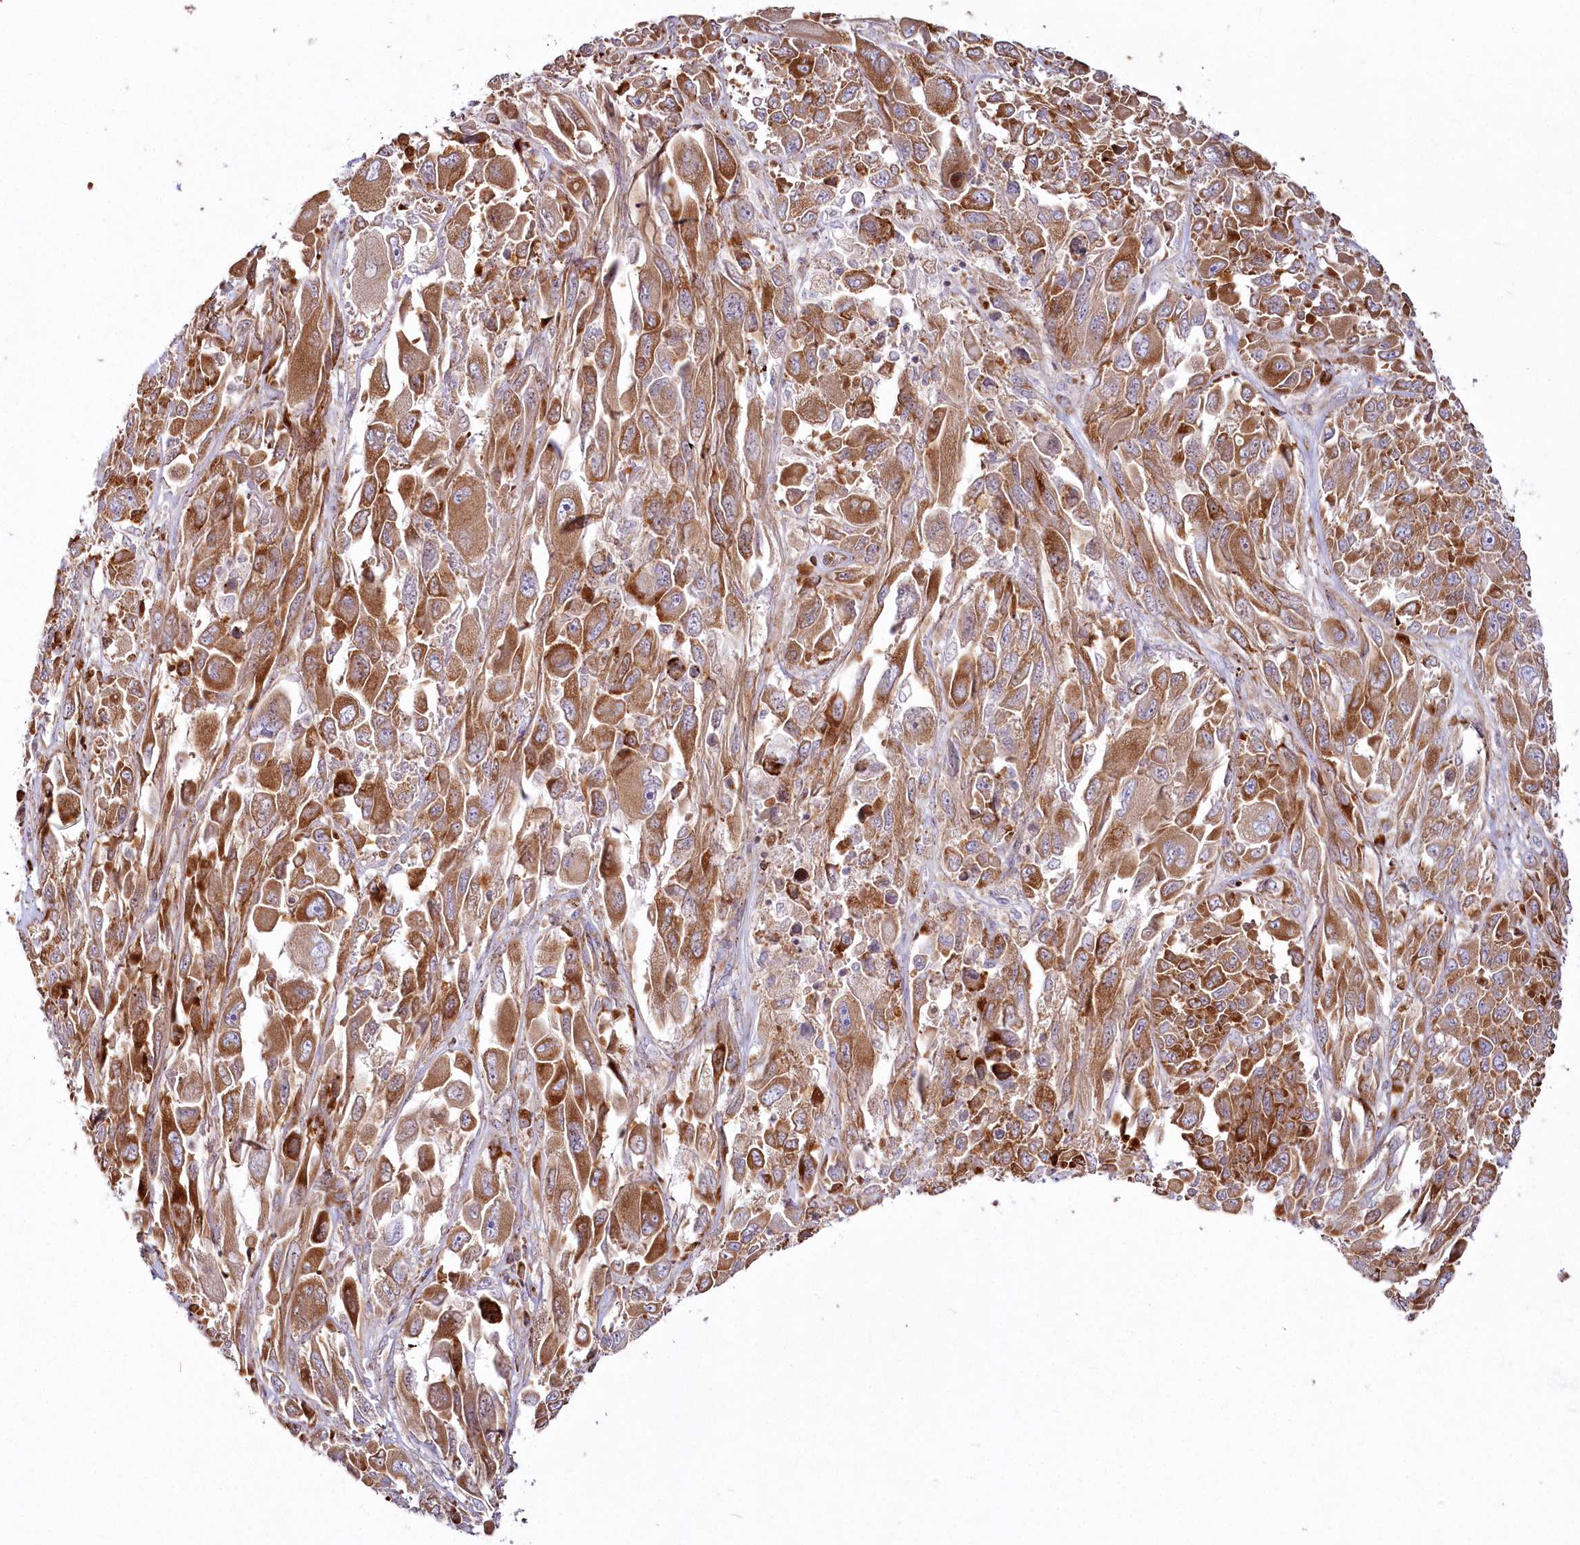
{"staining": {"intensity": "moderate", "quantity": ">75%", "location": "cytoplasmic/membranous"}, "tissue": "melanoma", "cell_type": "Tumor cells", "image_type": "cancer", "snomed": [{"axis": "morphology", "description": "Malignant melanoma, NOS"}, {"axis": "topography", "description": "Skin"}], "caption": "Moderate cytoplasmic/membranous staining for a protein is seen in about >75% of tumor cells of melanoma using immunohistochemistry.", "gene": "POGLUT1", "patient": {"sex": "female", "age": 91}}